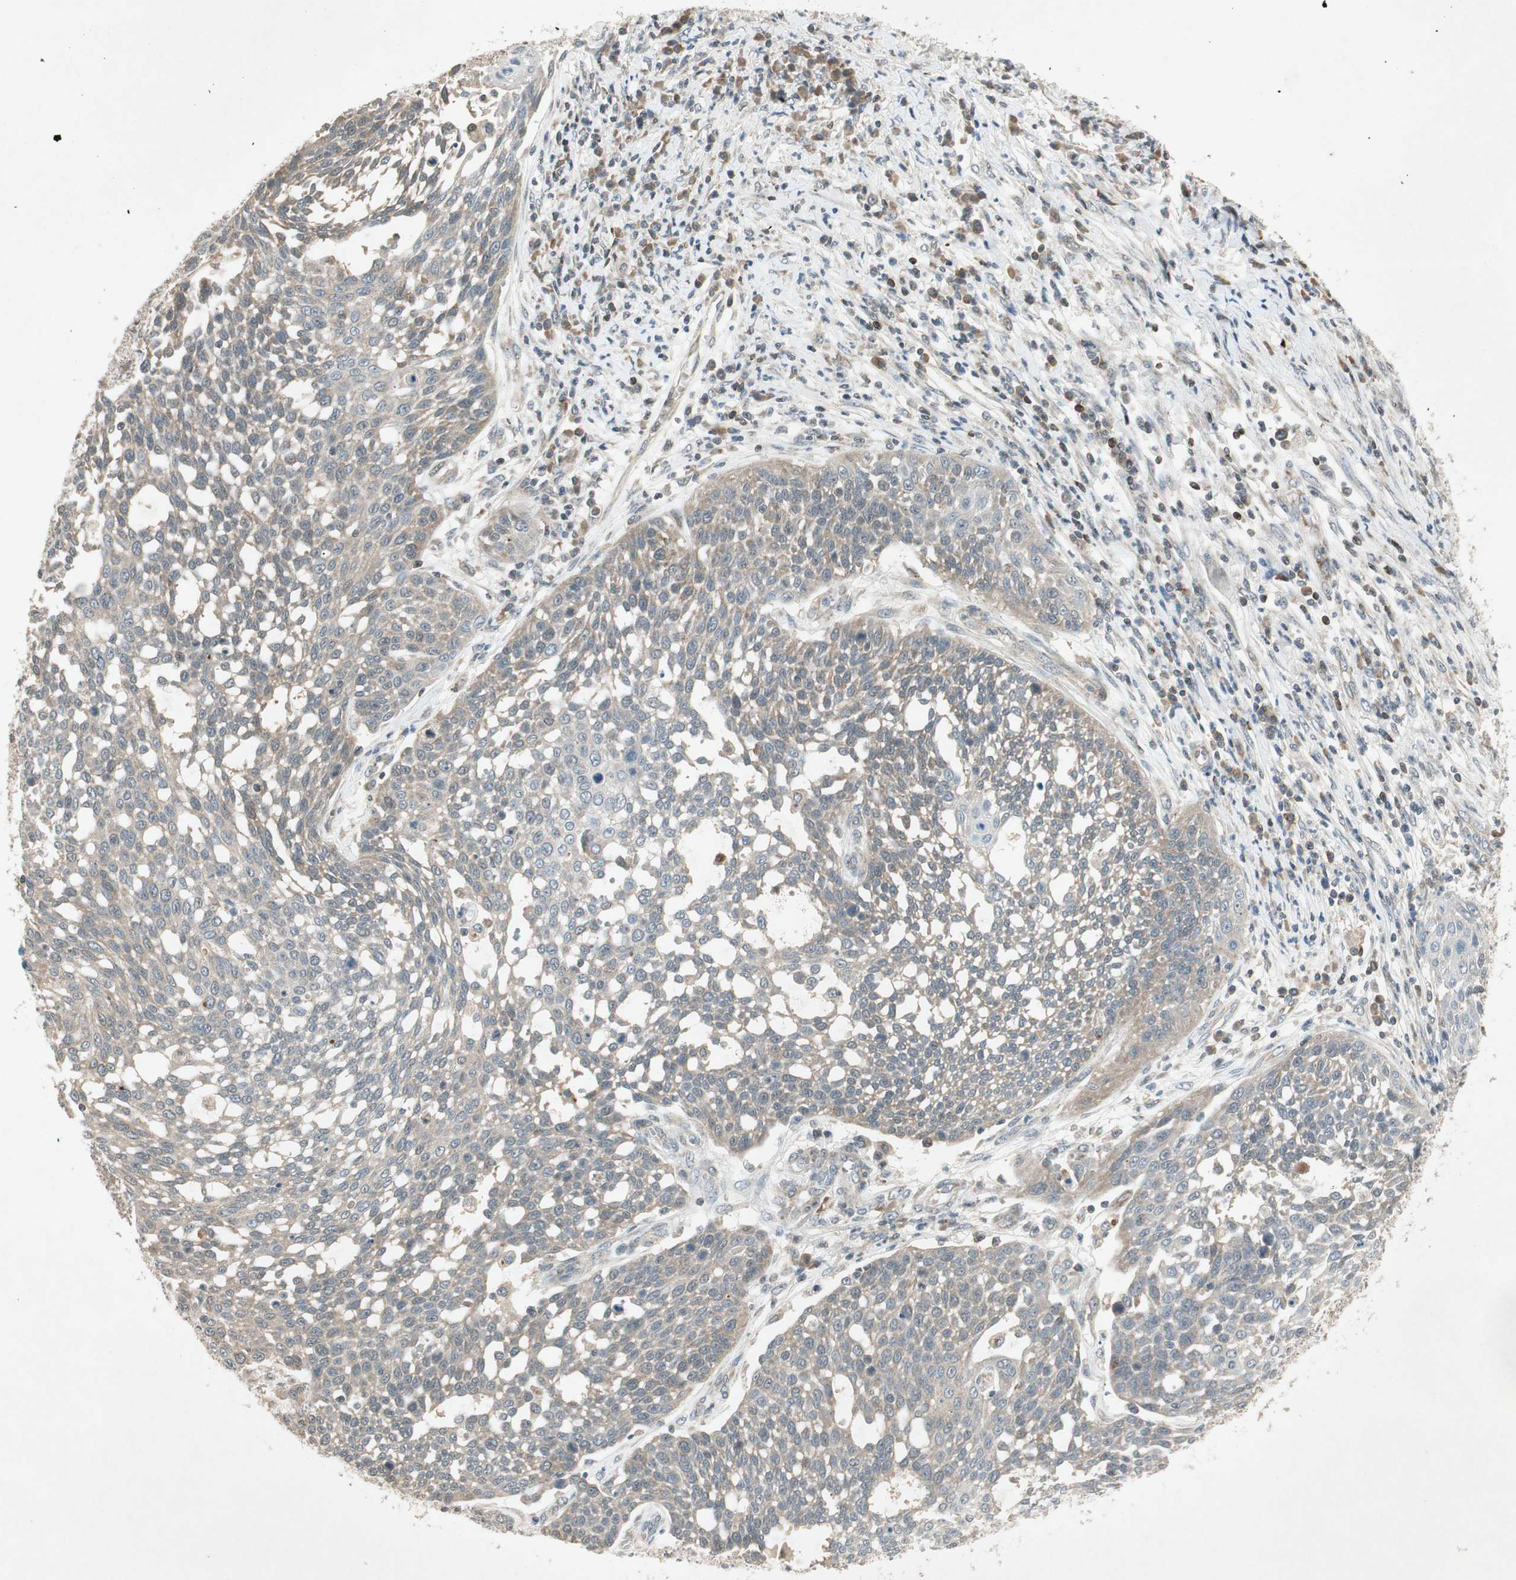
{"staining": {"intensity": "weak", "quantity": "25%-75%", "location": "cytoplasmic/membranous"}, "tissue": "cervical cancer", "cell_type": "Tumor cells", "image_type": "cancer", "snomed": [{"axis": "morphology", "description": "Squamous cell carcinoma, NOS"}, {"axis": "topography", "description": "Cervix"}], "caption": "Protein analysis of cervical cancer tissue reveals weak cytoplasmic/membranous positivity in approximately 25%-75% of tumor cells.", "gene": "USP2", "patient": {"sex": "female", "age": 34}}